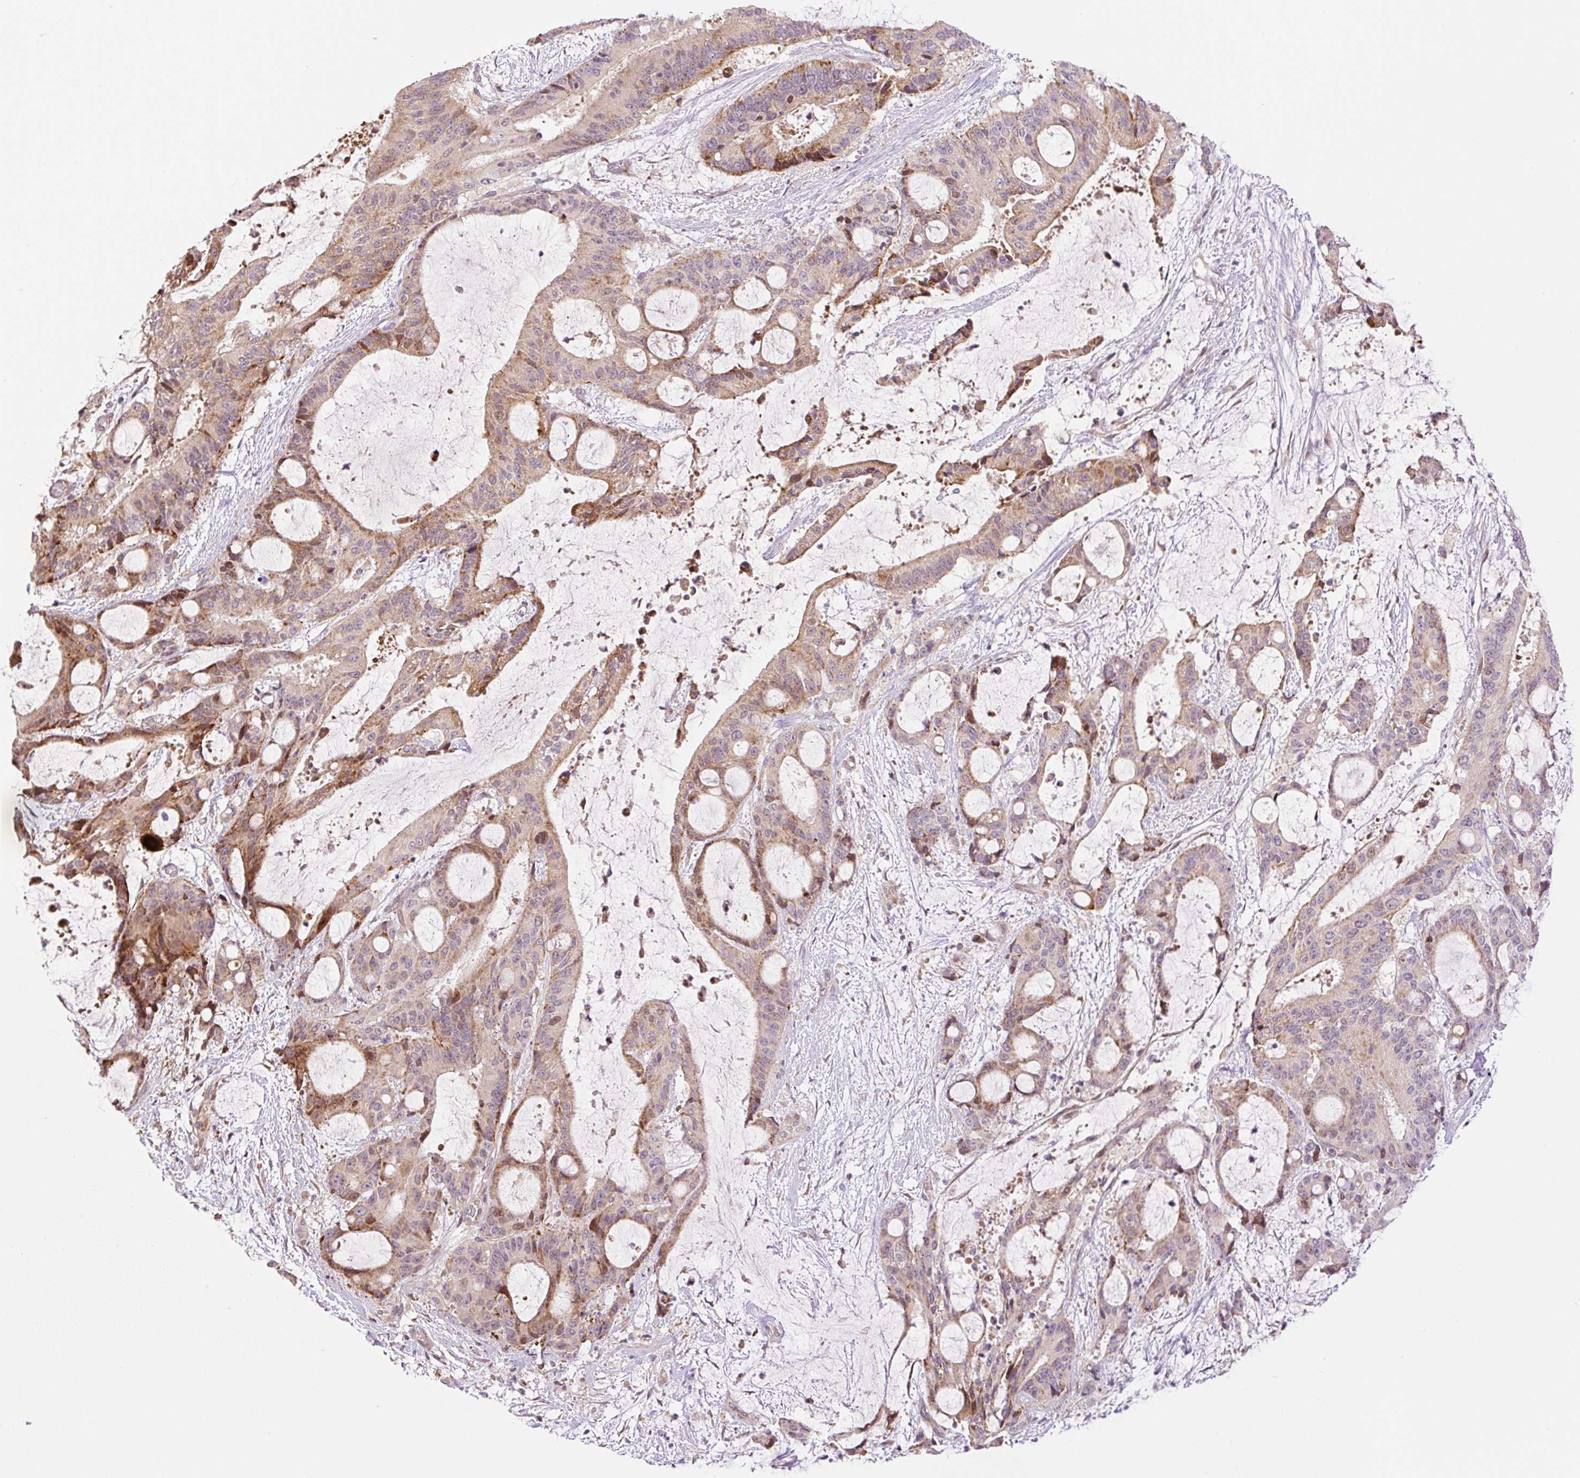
{"staining": {"intensity": "moderate", "quantity": "25%-75%", "location": "cytoplasmic/membranous"}, "tissue": "liver cancer", "cell_type": "Tumor cells", "image_type": "cancer", "snomed": [{"axis": "morphology", "description": "Normal tissue, NOS"}, {"axis": "morphology", "description": "Cholangiocarcinoma"}, {"axis": "topography", "description": "Liver"}, {"axis": "topography", "description": "Peripheral nerve tissue"}], "caption": "Protein analysis of liver cancer tissue reveals moderate cytoplasmic/membranous staining in about 25%-75% of tumor cells.", "gene": "ZNF394", "patient": {"sex": "female", "age": 73}}